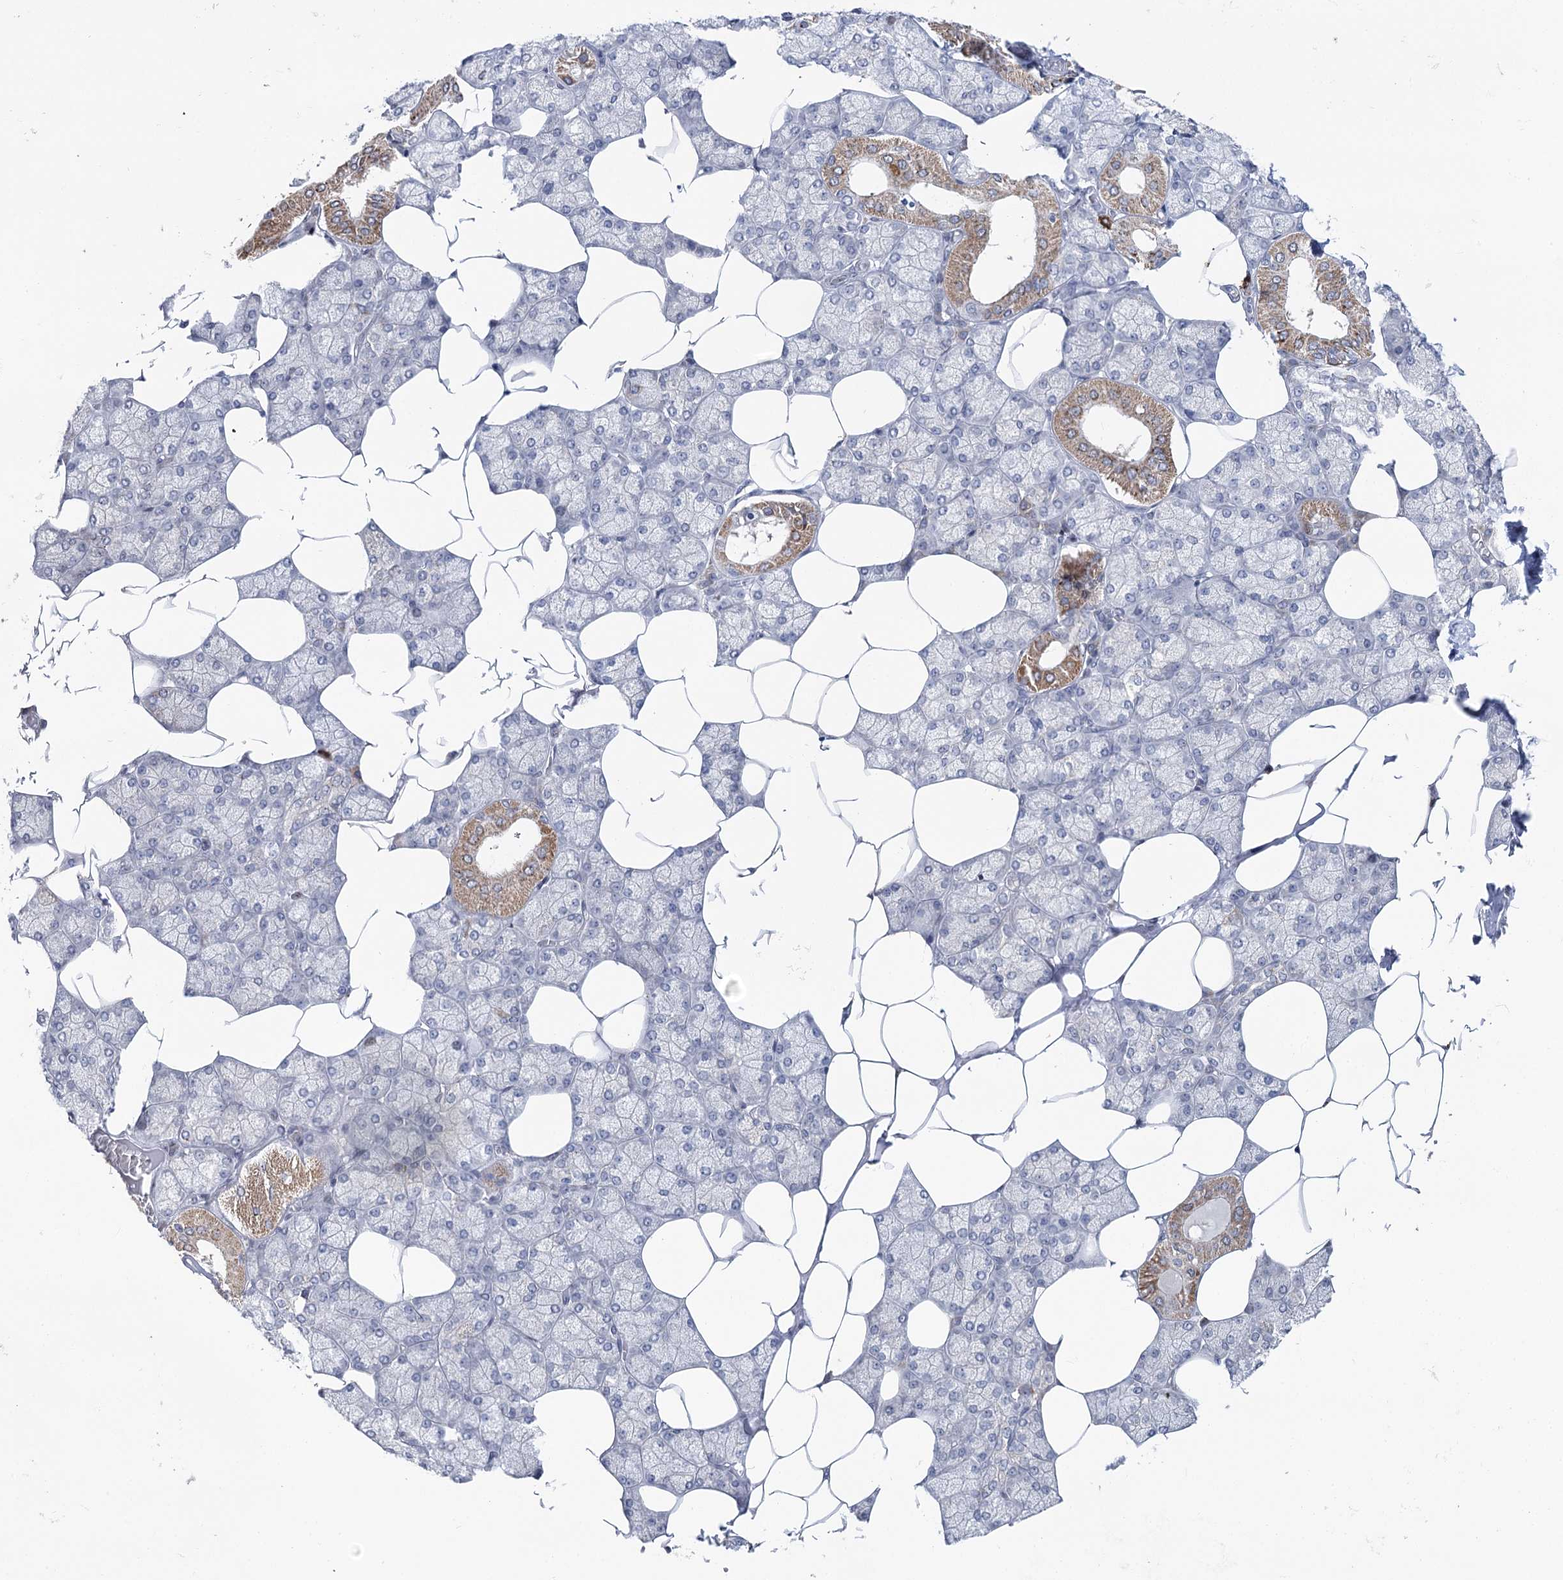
{"staining": {"intensity": "strong", "quantity": "<25%", "location": "cytoplasmic/membranous"}, "tissue": "salivary gland", "cell_type": "Glandular cells", "image_type": "normal", "snomed": [{"axis": "morphology", "description": "Normal tissue, NOS"}, {"axis": "topography", "description": "Salivary gland"}], "caption": "Brown immunohistochemical staining in benign human salivary gland demonstrates strong cytoplasmic/membranous positivity in approximately <25% of glandular cells. Immunohistochemistry stains the protein of interest in brown and the nuclei are stained blue.", "gene": "PTGR1", "patient": {"sex": "male", "age": 62}}